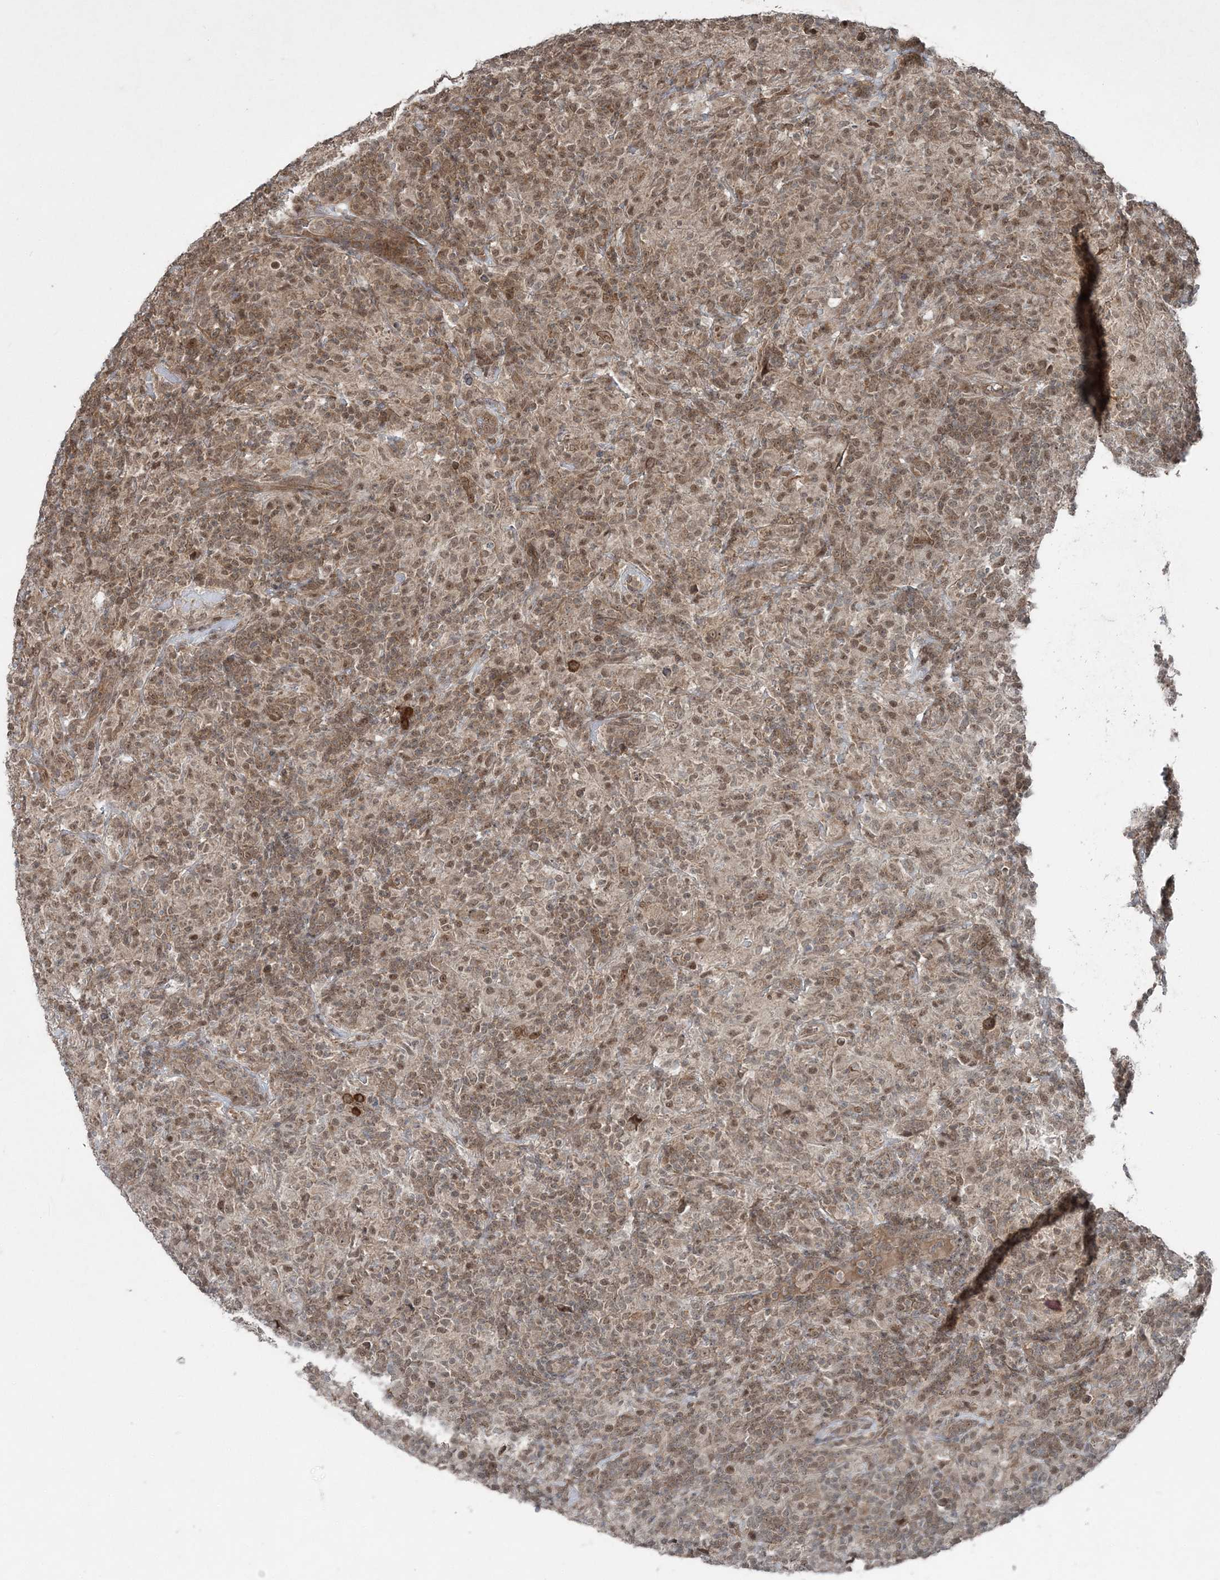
{"staining": {"intensity": "moderate", "quantity": ">75%", "location": "cytoplasmic/membranous,nuclear"}, "tissue": "lymphoma", "cell_type": "Tumor cells", "image_type": "cancer", "snomed": [{"axis": "morphology", "description": "Hodgkin's disease, NOS"}, {"axis": "topography", "description": "Lymph node"}], "caption": "Immunohistochemical staining of Hodgkin's disease reveals medium levels of moderate cytoplasmic/membranous and nuclear staining in about >75% of tumor cells.", "gene": "FBXL17", "patient": {"sex": "male", "age": 70}}